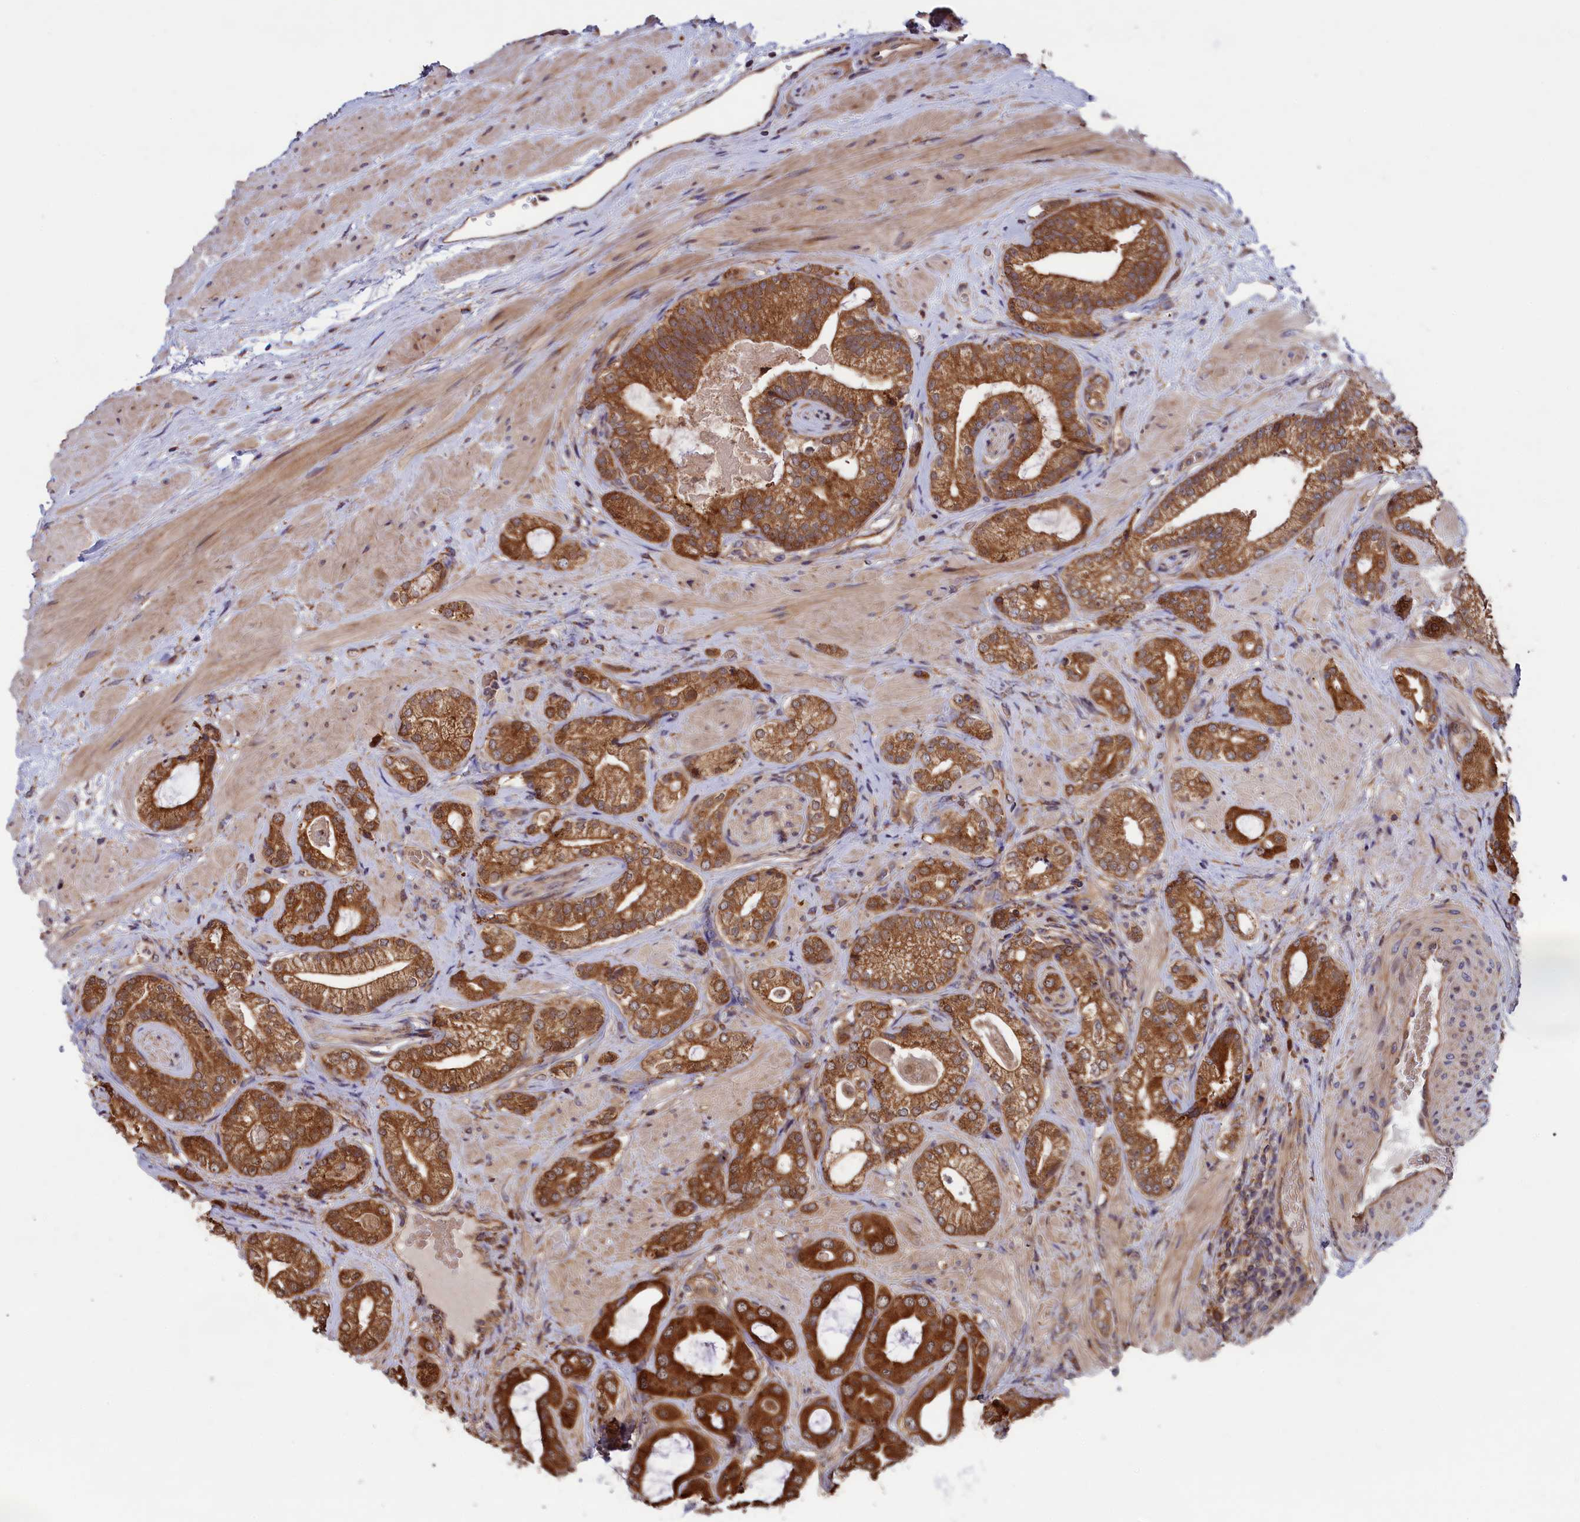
{"staining": {"intensity": "strong", "quantity": ">75%", "location": "cytoplasmic/membranous"}, "tissue": "prostate cancer", "cell_type": "Tumor cells", "image_type": "cancer", "snomed": [{"axis": "morphology", "description": "Adenocarcinoma, Low grade"}, {"axis": "topography", "description": "Prostate"}], "caption": "Strong cytoplasmic/membranous protein staining is appreciated in about >75% of tumor cells in prostate cancer (adenocarcinoma (low-grade)).", "gene": "PLA2G4C", "patient": {"sex": "male", "age": 57}}